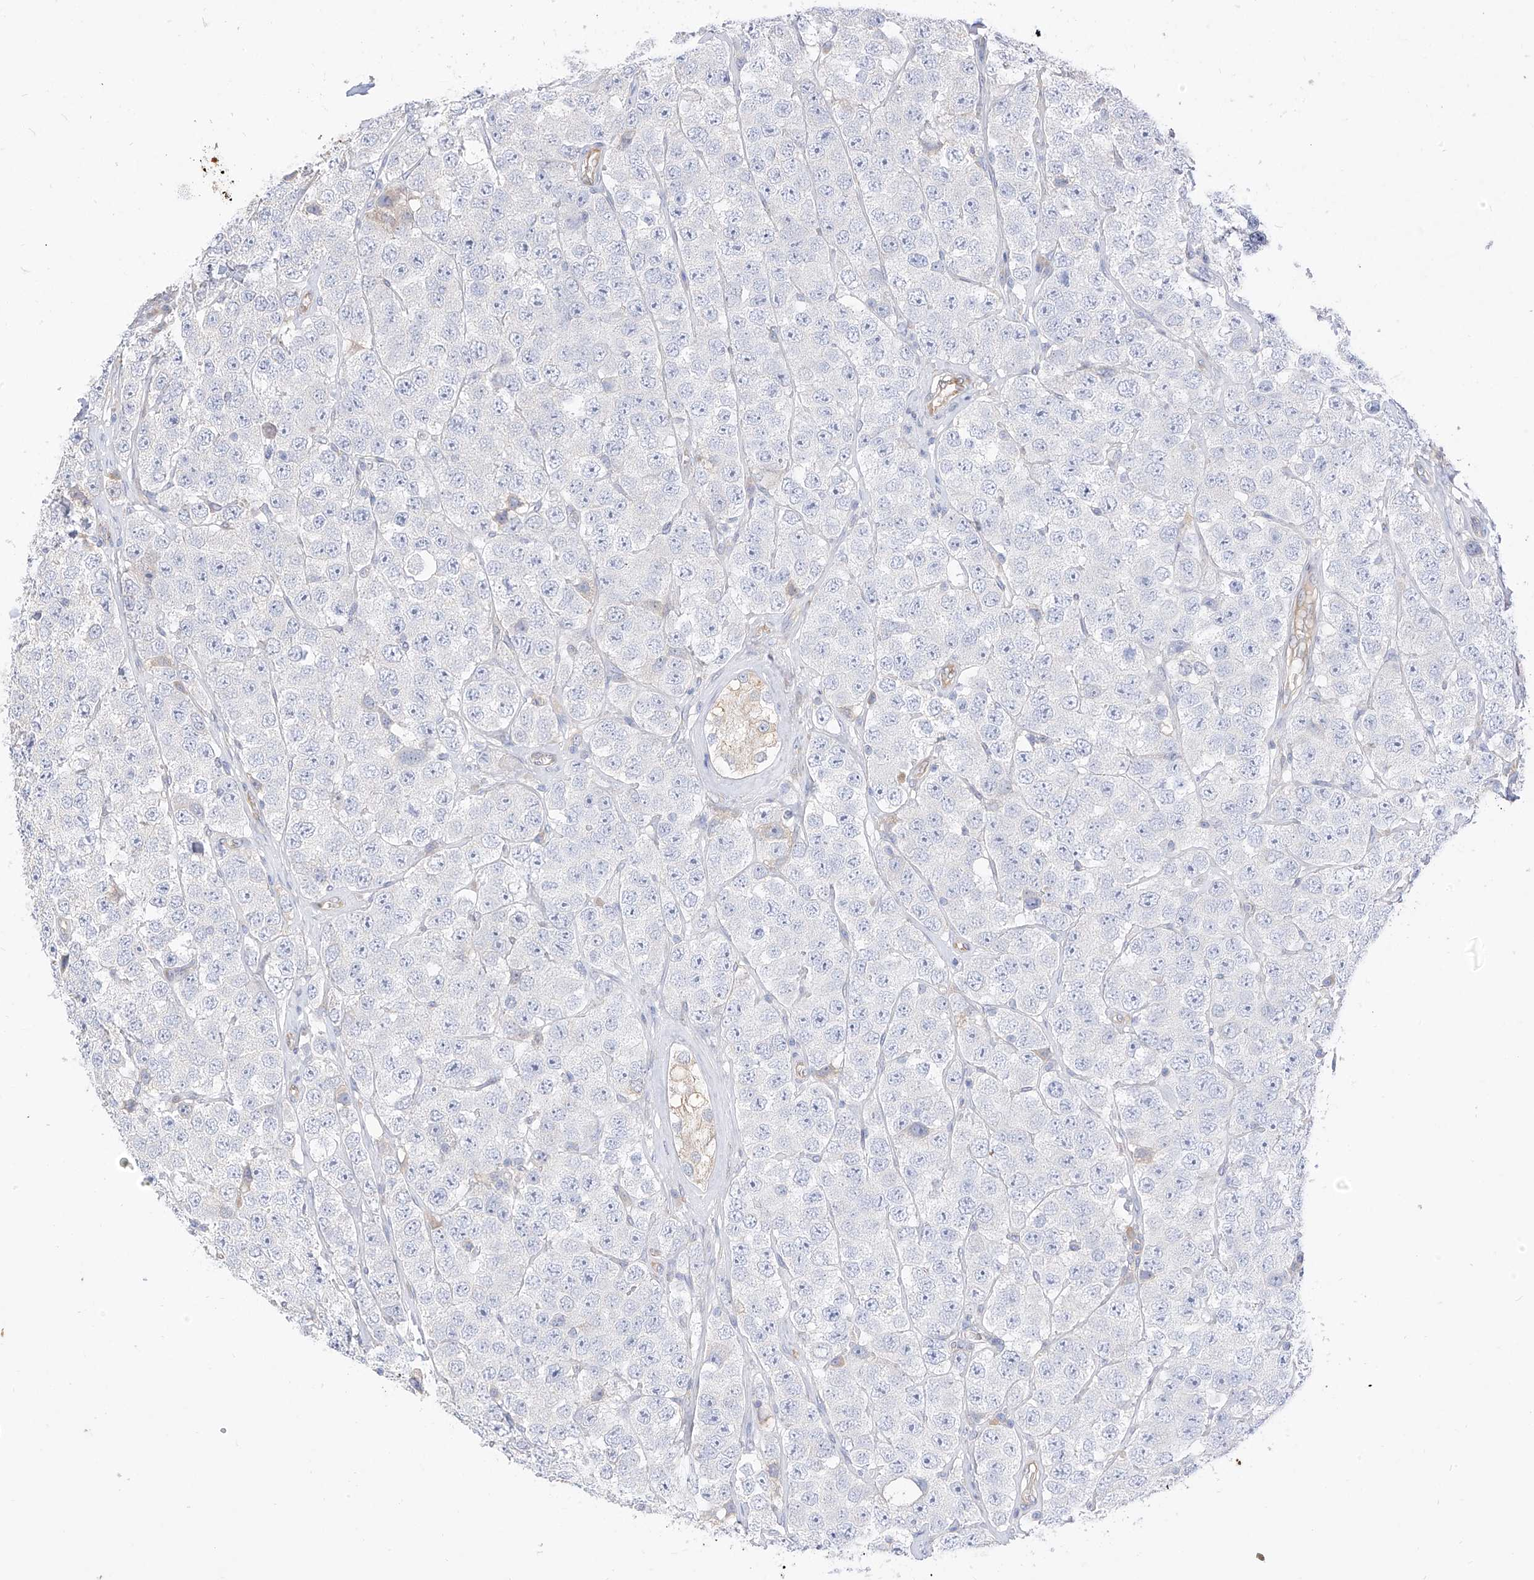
{"staining": {"intensity": "negative", "quantity": "none", "location": "none"}, "tissue": "testis cancer", "cell_type": "Tumor cells", "image_type": "cancer", "snomed": [{"axis": "morphology", "description": "Seminoma, NOS"}, {"axis": "topography", "description": "Testis"}], "caption": "The immunohistochemistry photomicrograph has no significant expression in tumor cells of testis cancer tissue. The staining was performed using DAB to visualize the protein expression in brown, while the nuclei were stained in blue with hematoxylin (Magnification: 20x).", "gene": "RASA2", "patient": {"sex": "male", "age": 28}}